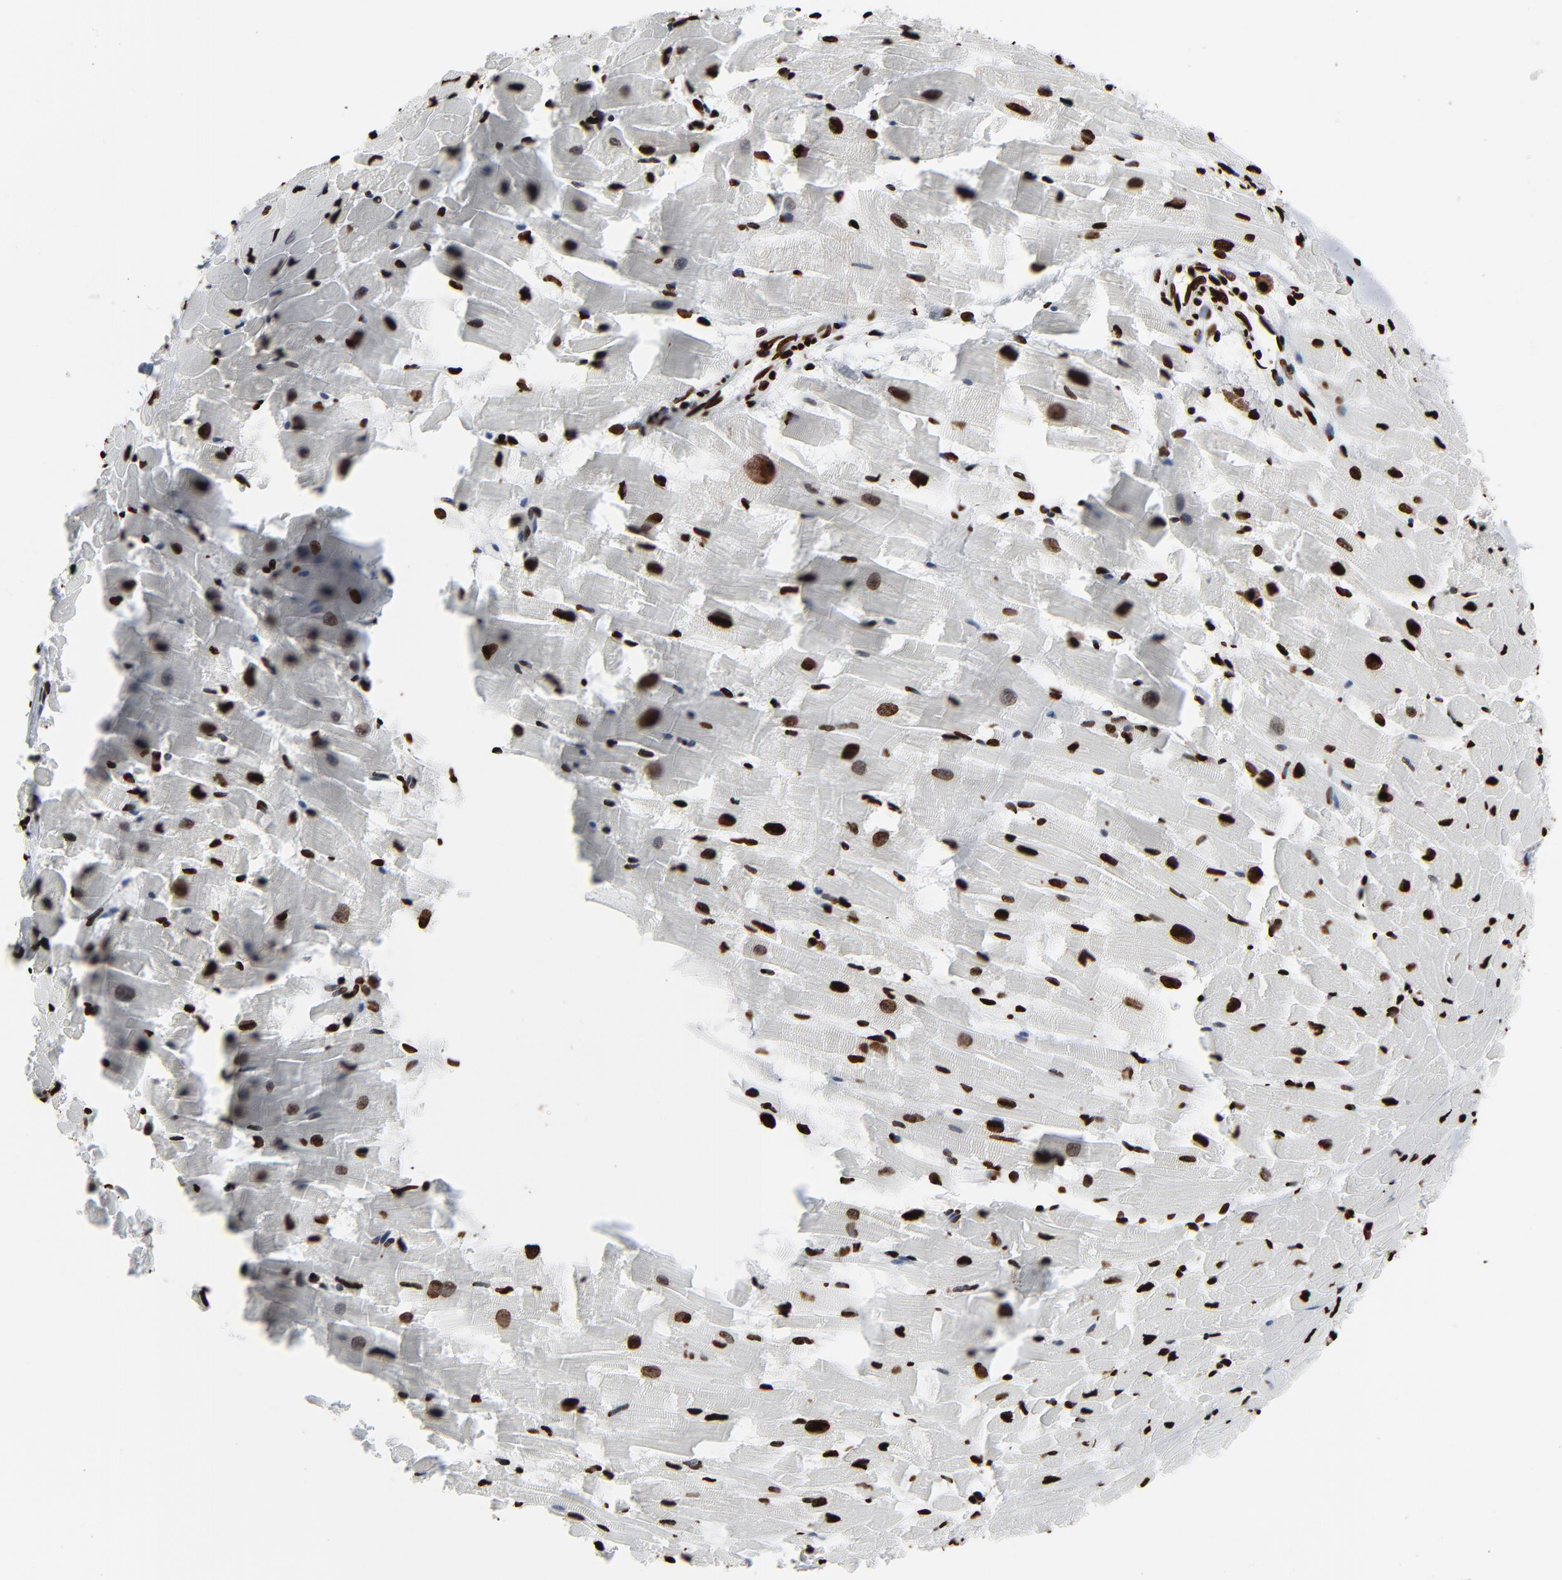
{"staining": {"intensity": "strong", "quantity": ">75%", "location": "nuclear"}, "tissue": "heart muscle", "cell_type": "Cardiomyocytes", "image_type": "normal", "snomed": [{"axis": "morphology", "description": "Normal tissue, NOS"}, {"axis": "topography", "description": "Heart"}], "caption": "DAB immunohistochemical staining of benign human heart muscle reveals strong nuclear protein positivity in approximately >75% of cardiomyocytes. (IHC, brightfield microscopy, high magnification).", "gene": "H3", "patient": {"sex": "female", "age": 19}}